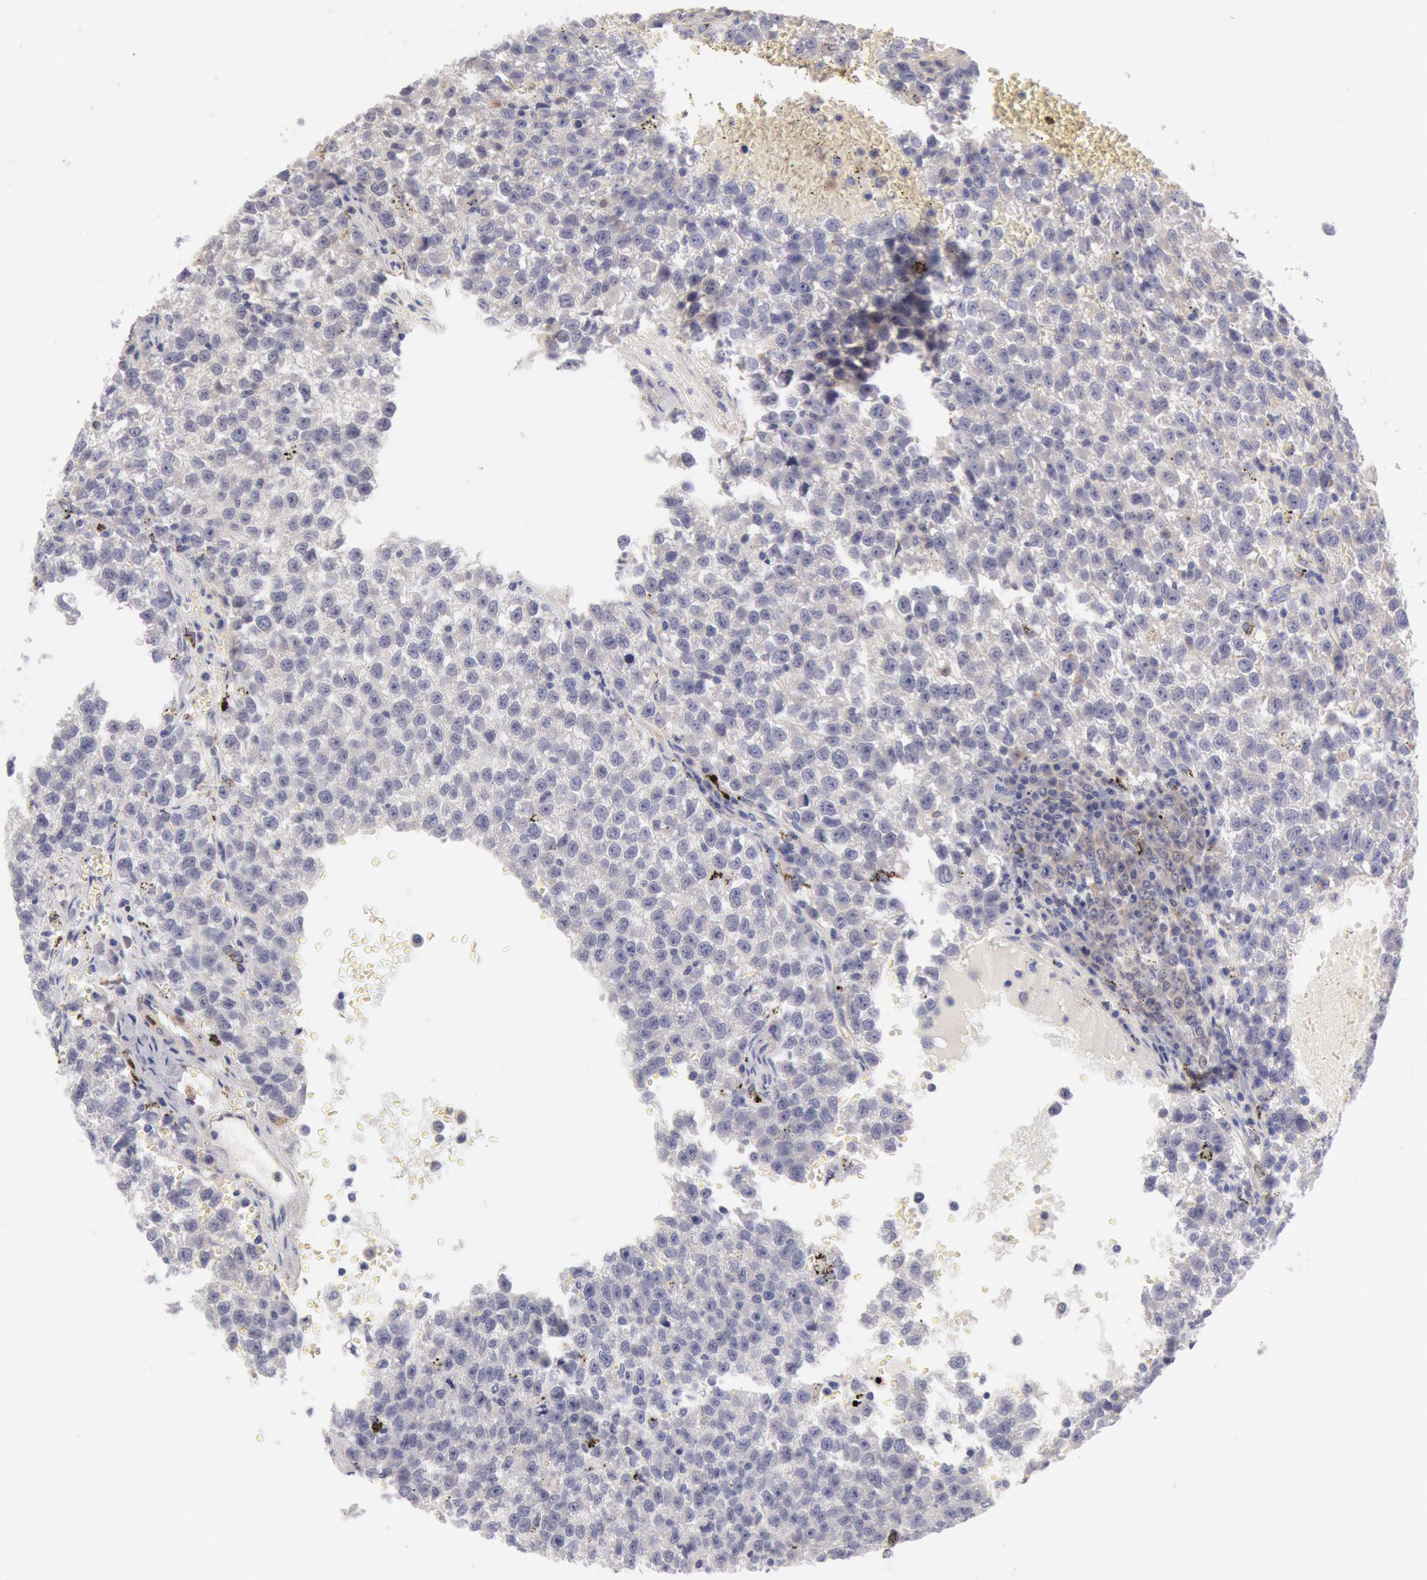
{"staining": {"intensity": "weak", "quantity": "<25%", "location": "cytoplasmic/membranous"}, "tissue": "testis cancer", "cell_type": "Tumor cells", "image_type": "cancer", "snomed": [{"axis": "morphology", "description": "Seminoma, NOS"}, {"axis": "topography", "description": "Testis"}], "caption": "This is an IHC photomicrograph of human testis seminoma. There is no positivity in tumor cells.", "gene": "TMED8", "patient": {"sex": "male", "age": 35}}